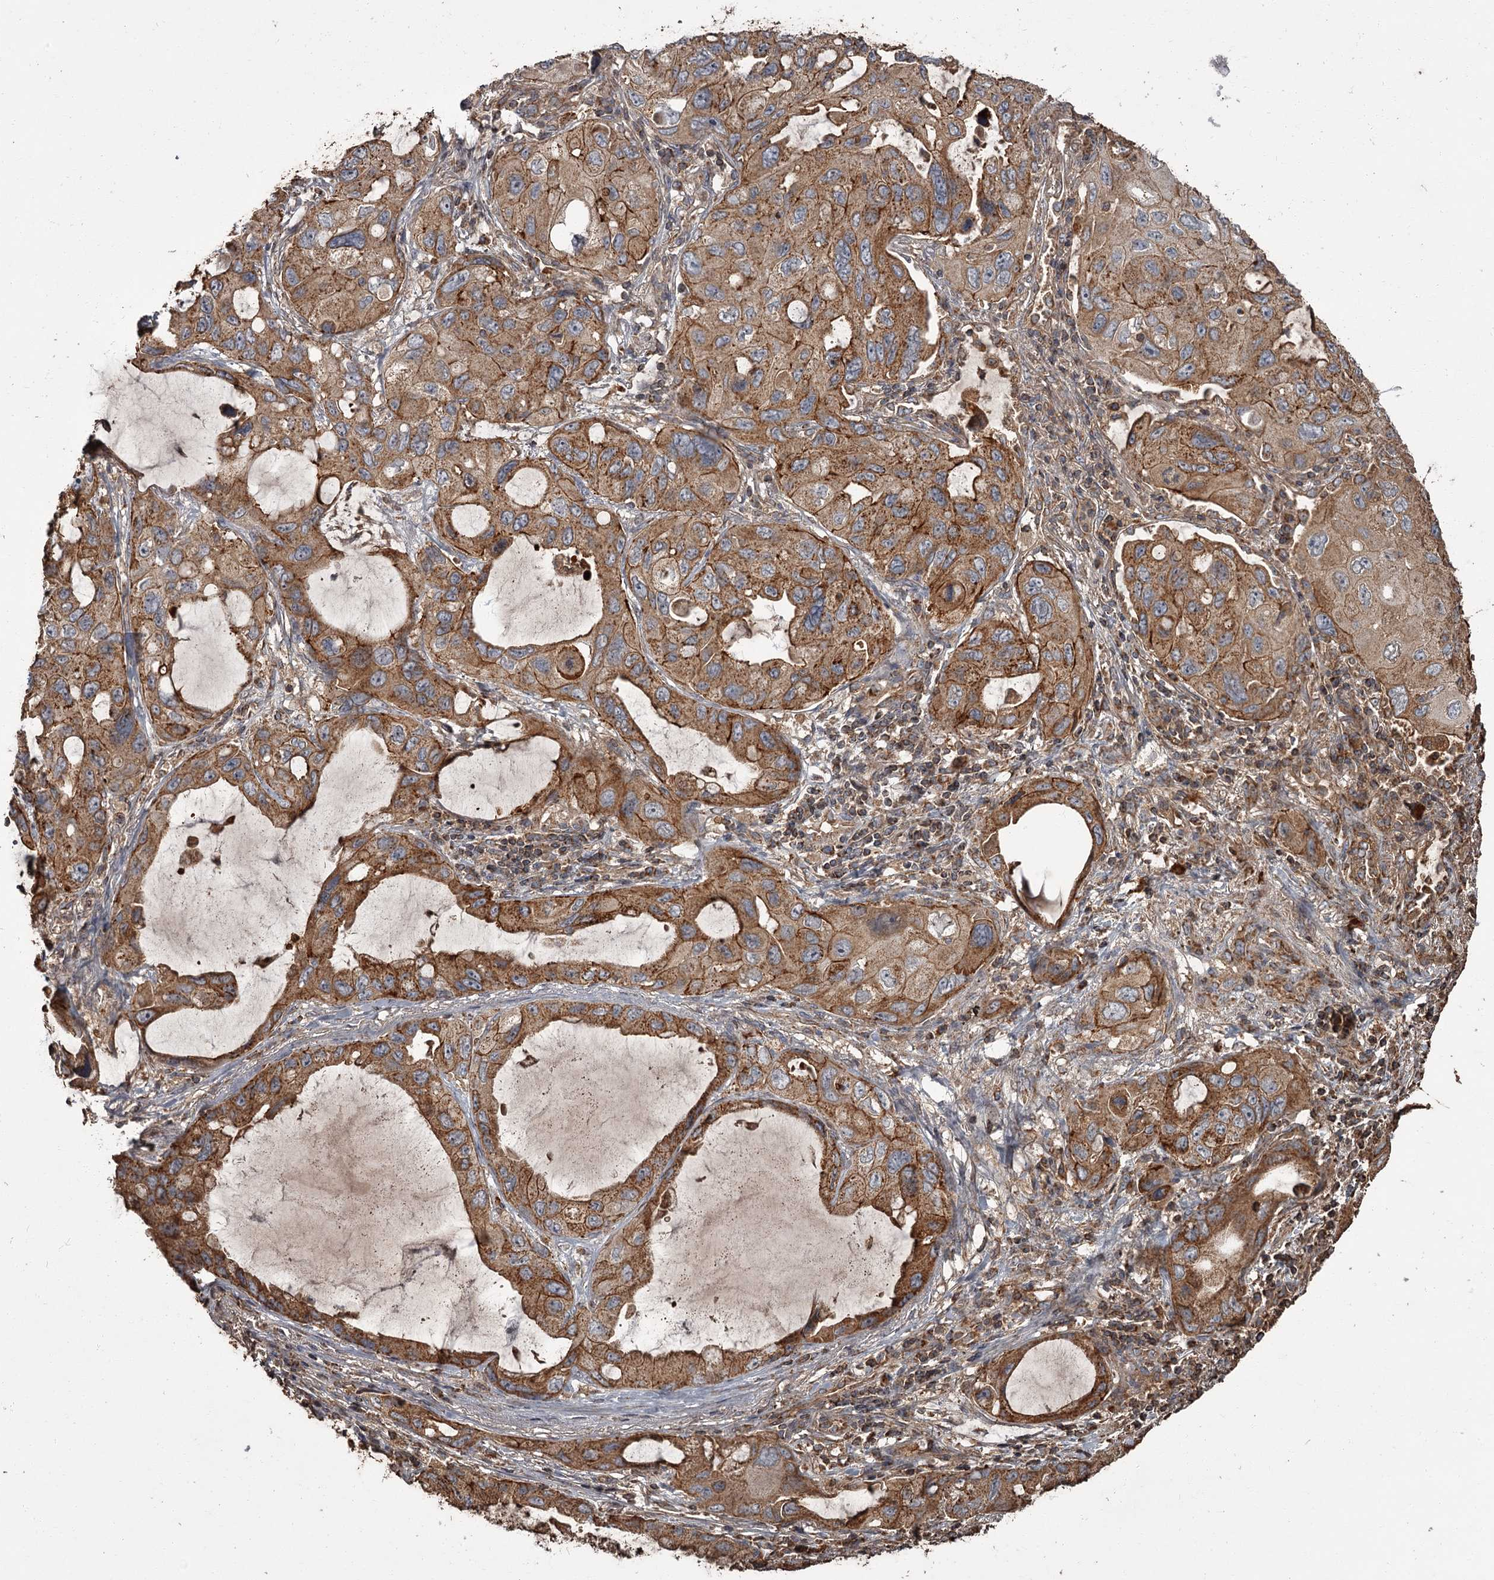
{"staining": {"intensity": "strong", "quantity": ">75%", "location": "cytoplasmic/membranous"}, "tissue": "lung cancer", "cell_type": "Tumor cells", "image_type": "cancer", "snomed": [{"axis": "morphology", "description": "Squamous cell carcinoma, NOS"}, {"axis": "topography", "description": "Lung"}], "caption": "This image reveals lung cancer stained with IHC to label a protein in brown. The cytoplasmic/membranous of tumor cells show strong positivity for the protein. Nuclei are counter-stained blue.", "gene": "THAP9", "patient": {"sex": "female", "age": 73}}